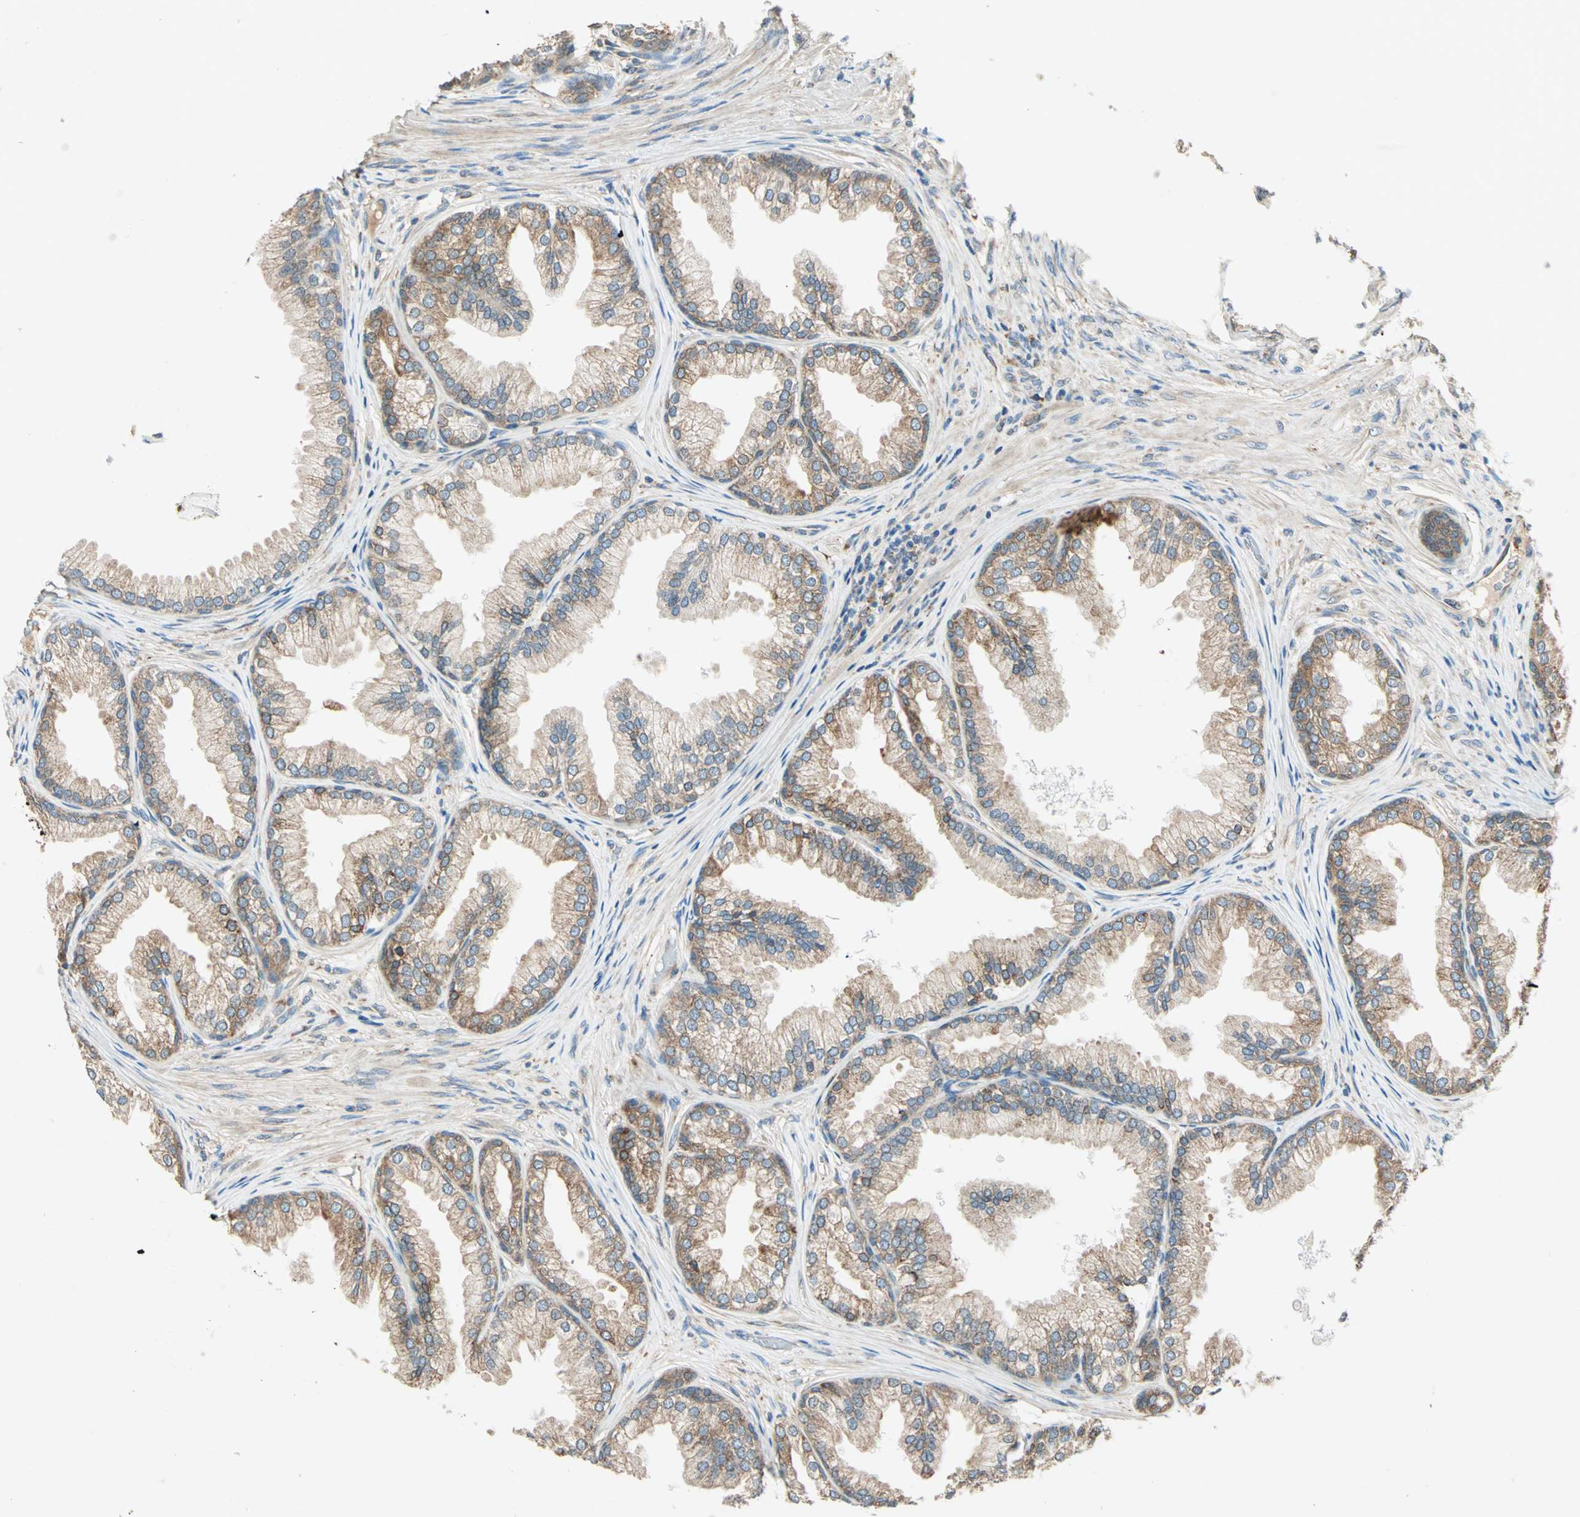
{"staining": {"intensity": "strong", "quantity": ">75%", "location": "cytoplasmic/membranous"}, "tissue": "prostate", "cell_type": "Glandular cells", "image_type": "normal", "snomed": [{"axis": "morphology", "description": "Normal tissue, NOS"}, {"axis": "topography", "description": "Prostate"}], "caption": "Immunohistochemistry (IHC) (DAB (3,3'-diaminobenzidine)) staining of unremarkable human prostate reveals strong cytoplasmic/membranous protein expression in about >75% of glandular cells.", "gene": "PDIA4", "patient": {"sex": "male", "age": 76}}